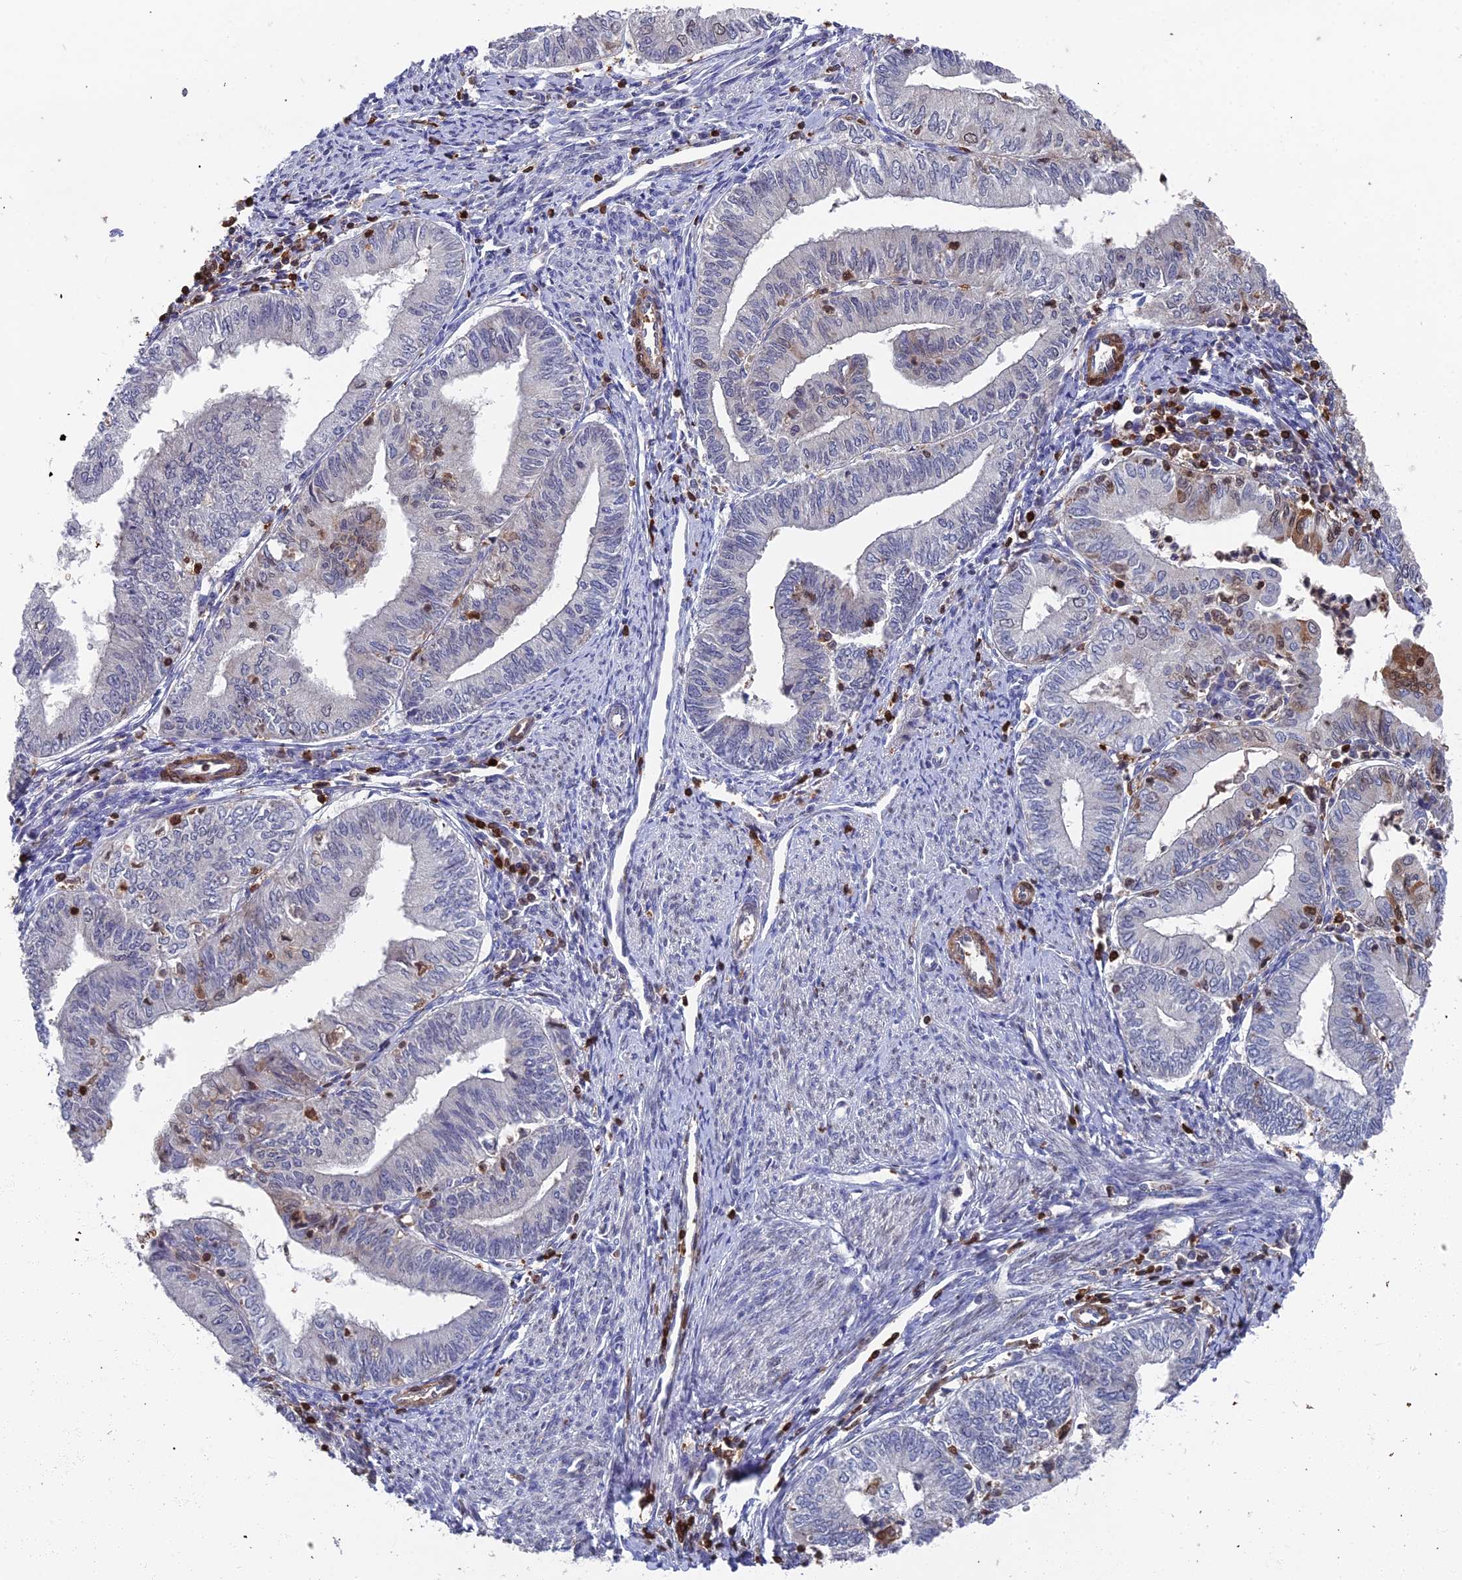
{"staining": {"intensity": "negative", "quantity": "none", "location": "none"}, "tissue": "endometrial cancer", "cell_type": "Tumor cells", "image_type": "cancer", "snomed": [{"axis": "morphology", "description": "Adenocarcinoma, NOS"}, {"axis": "topography", "description": "Endometrium"}], "caption": "Photomicrograph shows no significant protein staining in tumor cells of adenocarcinoma (endometrial).", "gene": "GALK2", "patient": {"sex": "female", "age": 66}}